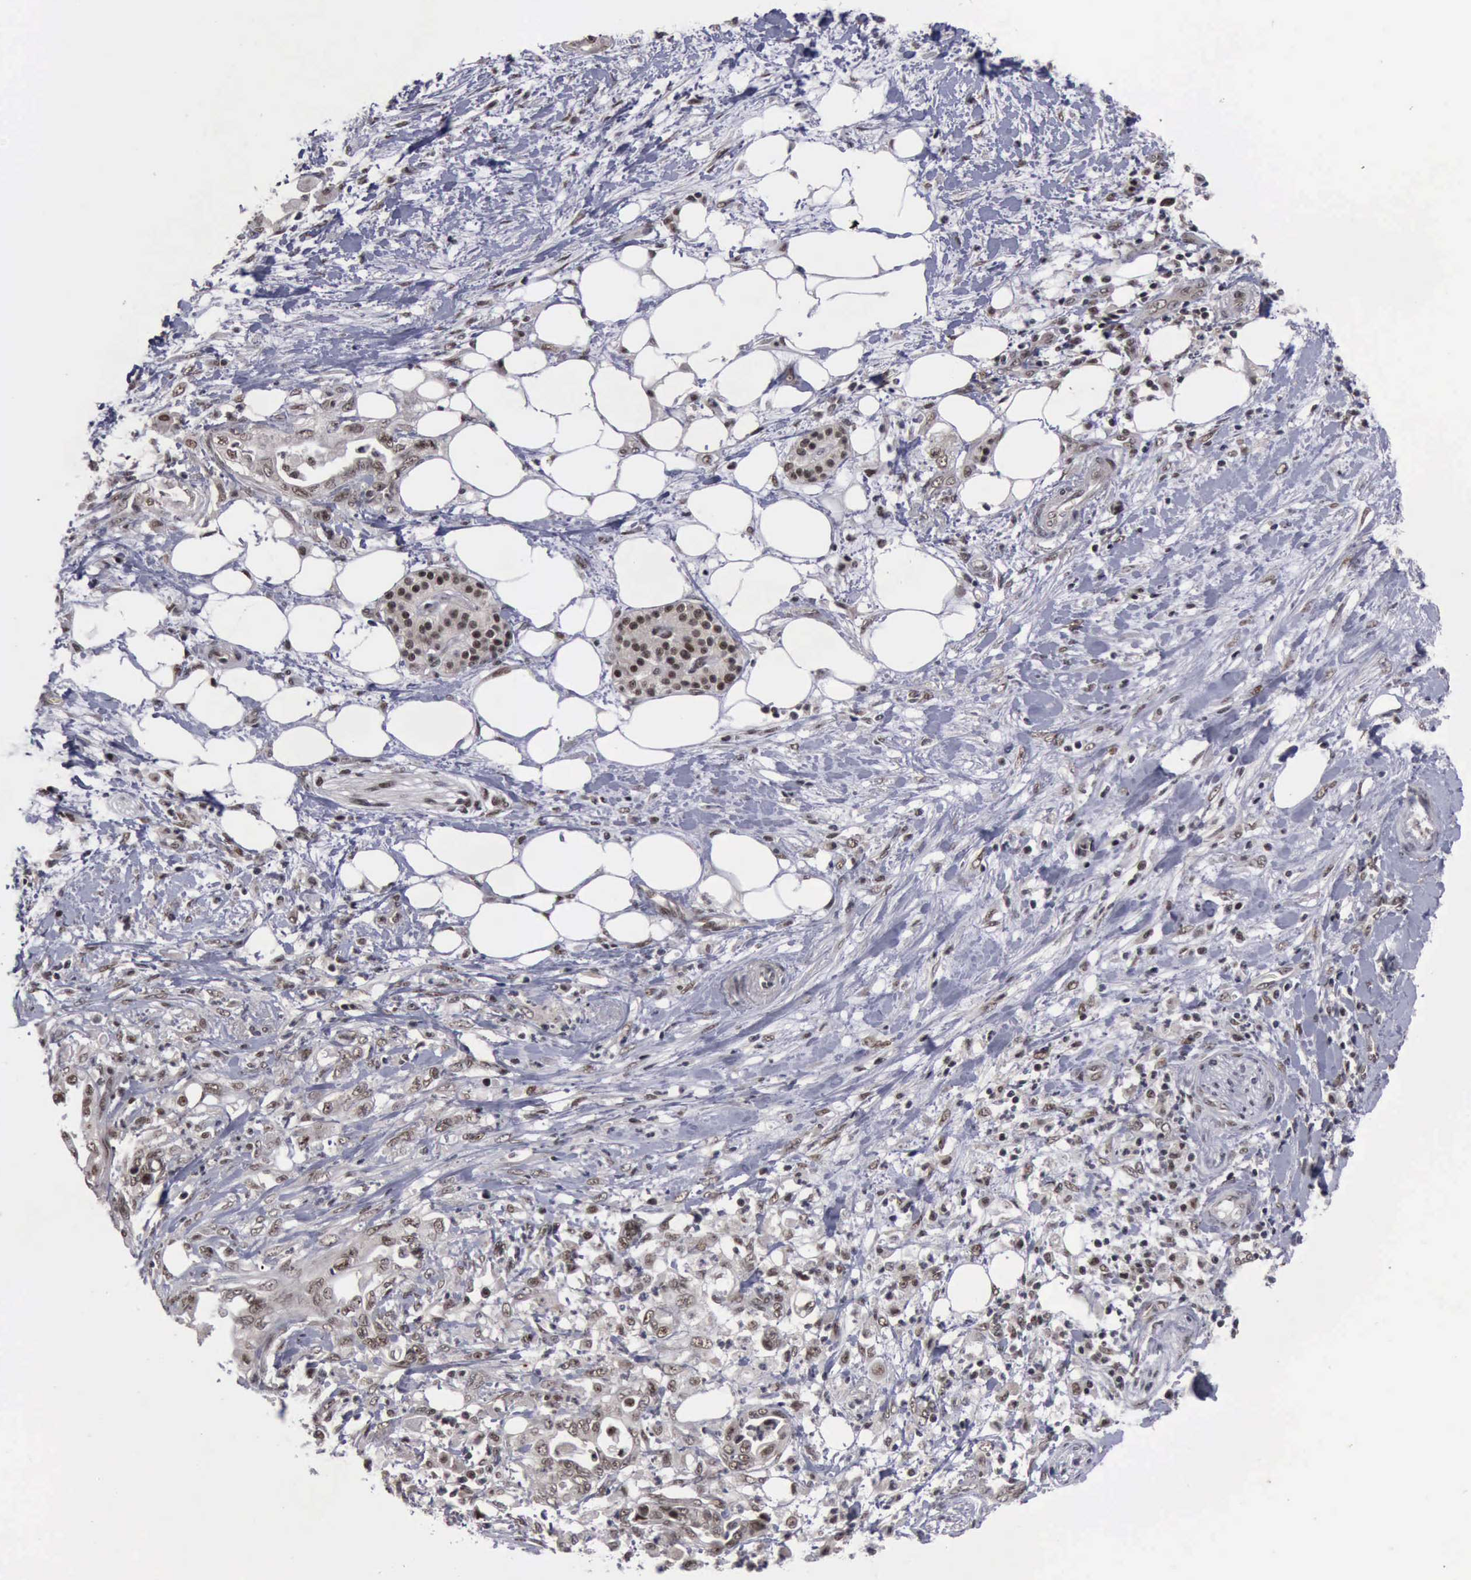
{"staining": {"intensity": "weak", "quantity": ">75%", "location": "nuclear"}, "tissue": "pancreatic cancer", "cell_type": "Tumor cells", "image_type": "cancer", "snomed": [{"axis": "morphology", "description": "Adenocarcinoma, NOS"}, {"axis": "topography", "description": "Pancreas"}], "caption": "Pancreatic adenocarcinoma tissue displays weak nuclear positivity in approximately >75% of tumor cells, visualized by immunohistochemistry.", "gene": "ATM", "patient": {"sex": "female", "age": 66}}